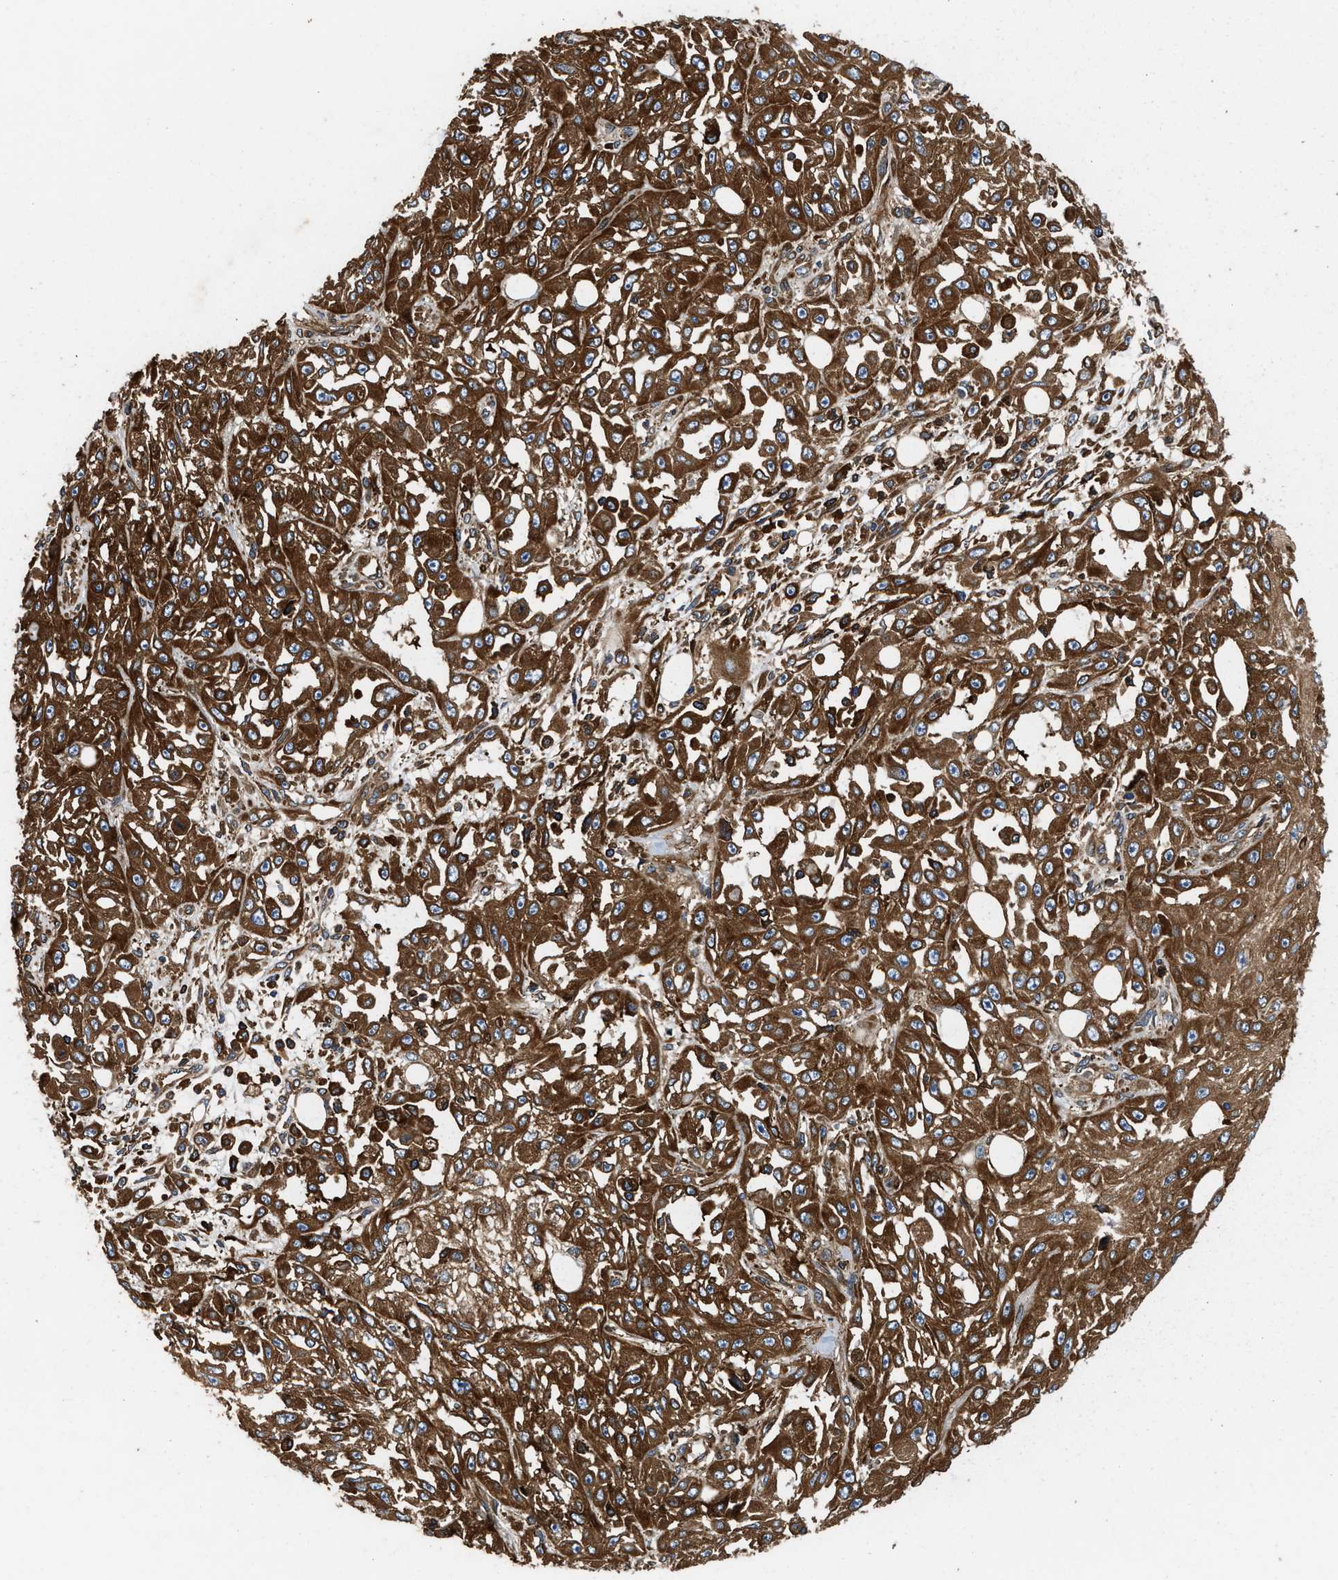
{"staining": {"intensity": "strong", "quantity": ">75%", "location": "cytoplasmic/membranous"}, "tissue": "skin cancer", "cell_type": "Tumor cells", "image_type": "cancer", "snomed": [{"axis": "morphology", "description": "Squamous cell carcinoma, NOS"}, {"axis": "morphology", "description": "Squamous cell carcinoma, metastatic, NOS"}, {"axis": "topography", "description": "Skin"}, {"axis": "topography", "description": "Lymph node"}], "caption": "Skin cancer (squamous cell carcinoma) stained with a protein marker exhibits strong staining in tumor cells.", "gene": "KYAT1", "patient": {"sex": "male", "age": 75}}